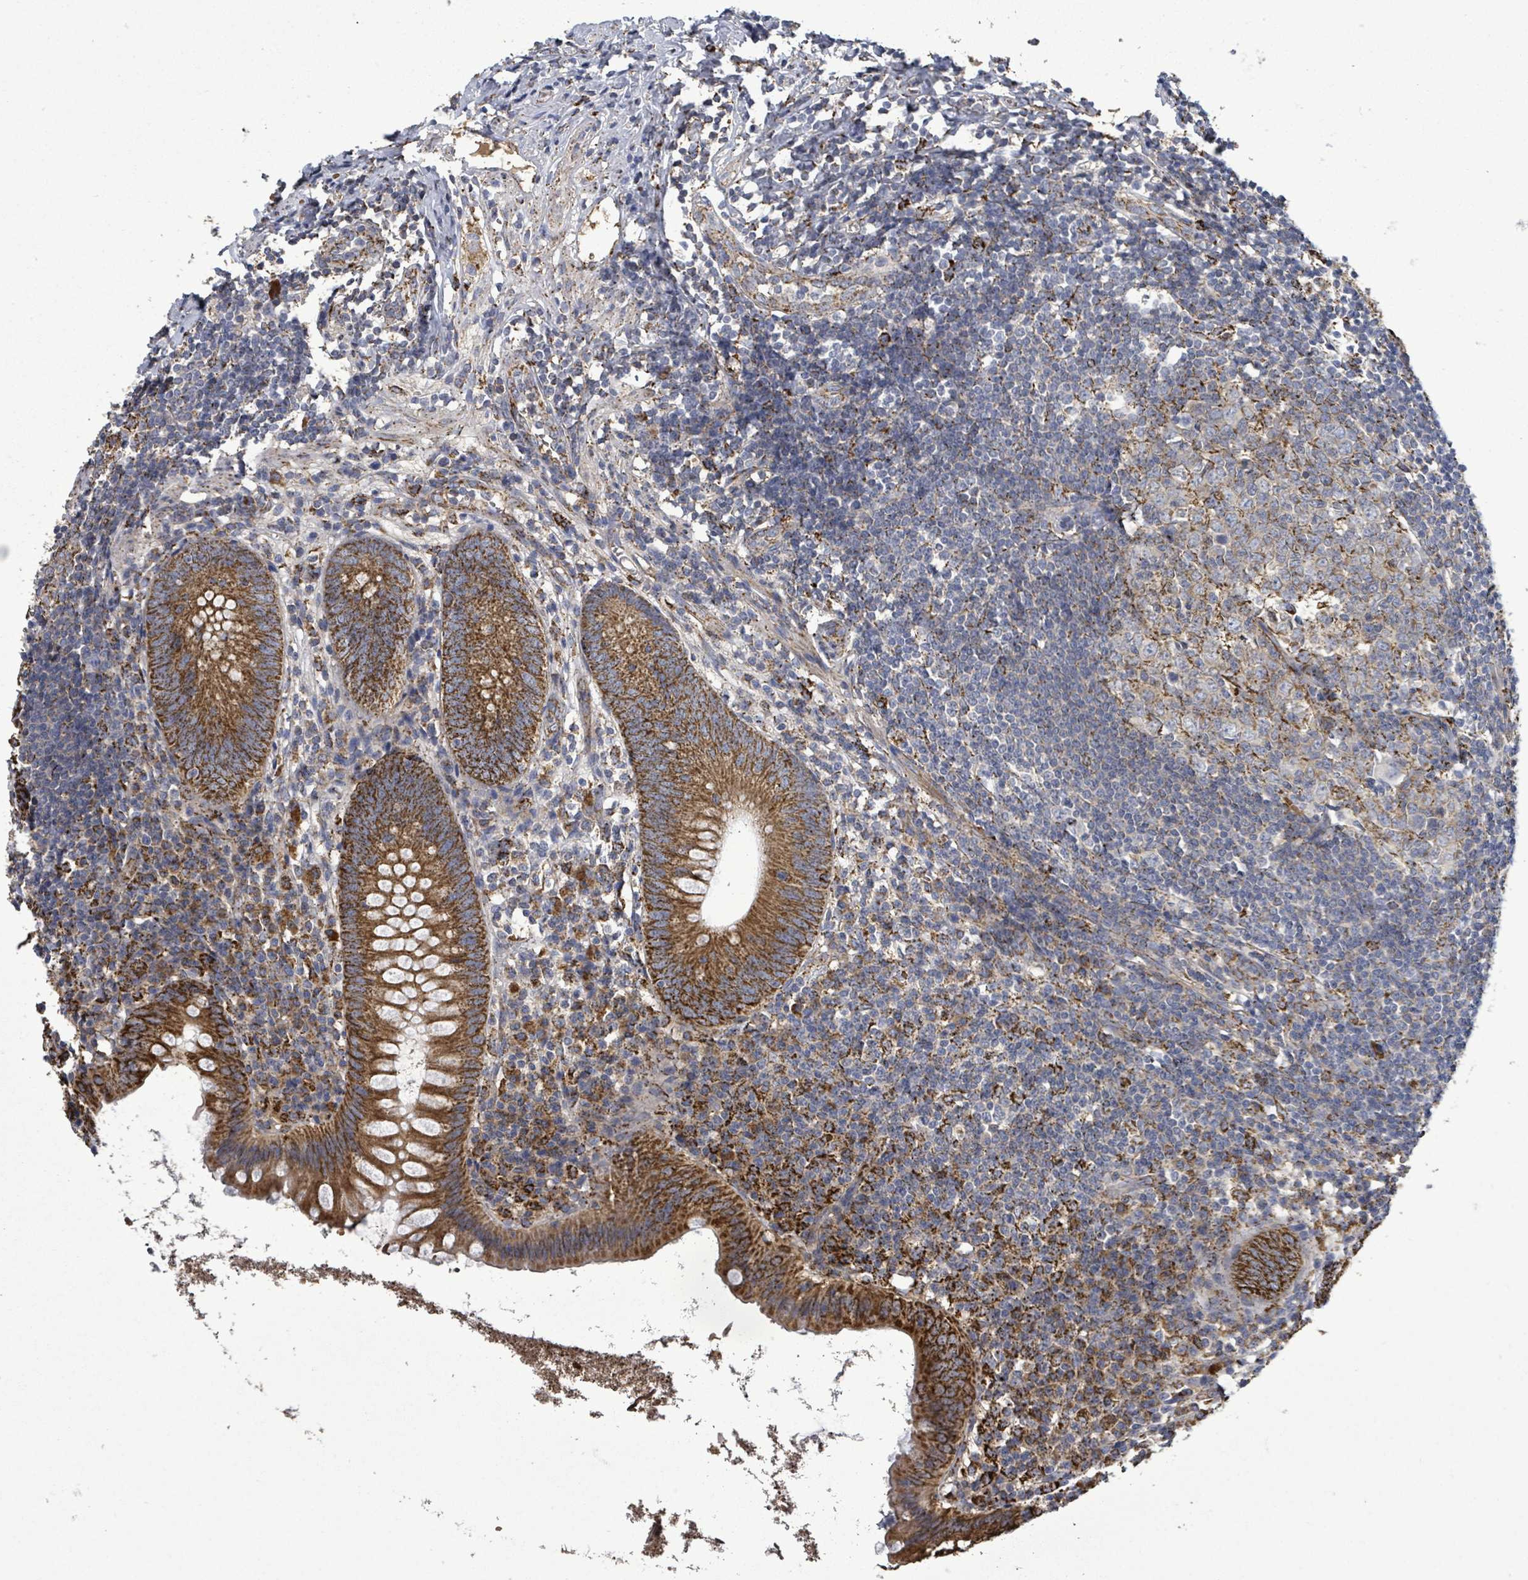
{"staining": {"intensity": "strong", "quantity": ">75%", "location": "cytoplasmic/membranous"}, "tissue": "appendix", "cell_type": "Glandular cells", "image_type": "normal", "snomed": [{"axis": "morphology", "description": "Normal tissue, NOS"}, {"axis": "topography", "description": "Appendix"}], "caption": "Protein staining displays strong cytoplasmic/membranous staining in approximately >75% of glandular cells in benign appendix.", "gene": "MTMR12", "patient": {"sex": "female", "age": 51}}